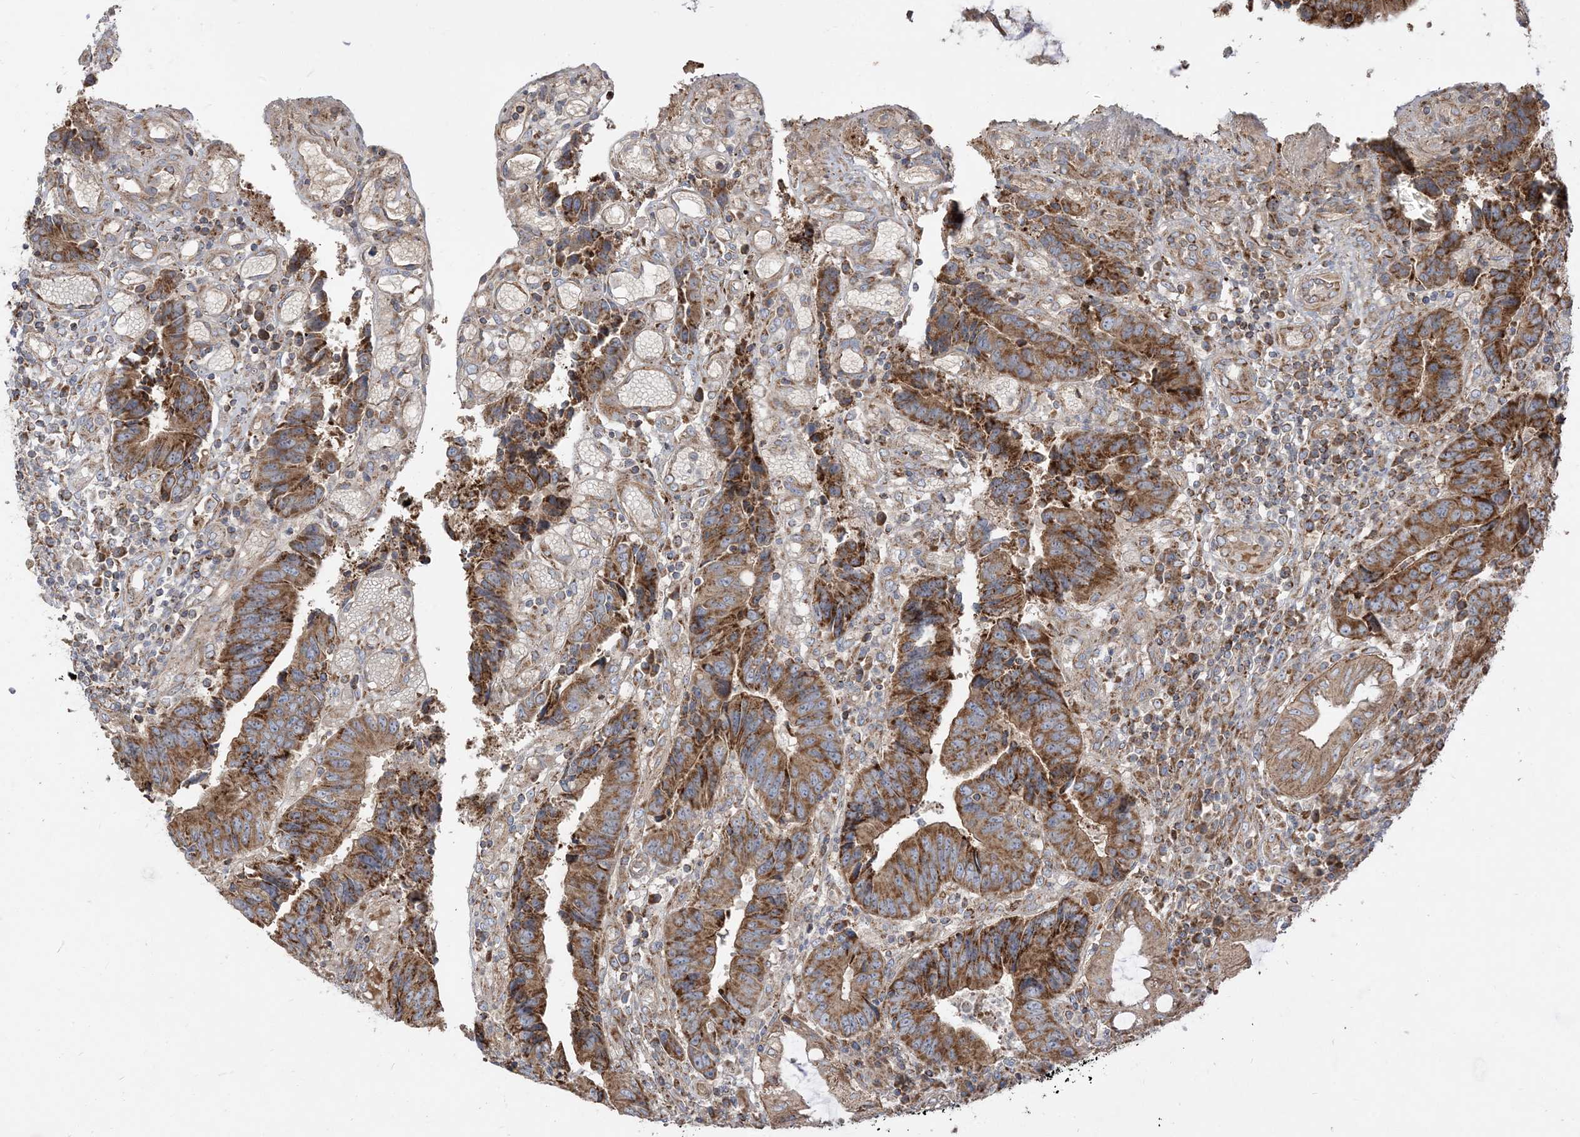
{"staining": {"intensity": "strong", "quantity": ">75%", "location": "cytoplasmic/membranous"}, "tissue": "colorectal cancer", "cell_type": "Tumor cells", "image_type": "cancer", "snomed": [{"axis": "morphology", "description": "Adenocarcinoma, NOS"}, {"axis": "topography", "description": "Rectum"}], "caption": "Immunohistochemistry (IHC) of human colorectal cancer reveals high levels of strong cytoplasmic/membranous expression in approximately >75% of tumor cells.", "gene": "AARS2", "patient": {"sex": "male", "age": 84}}